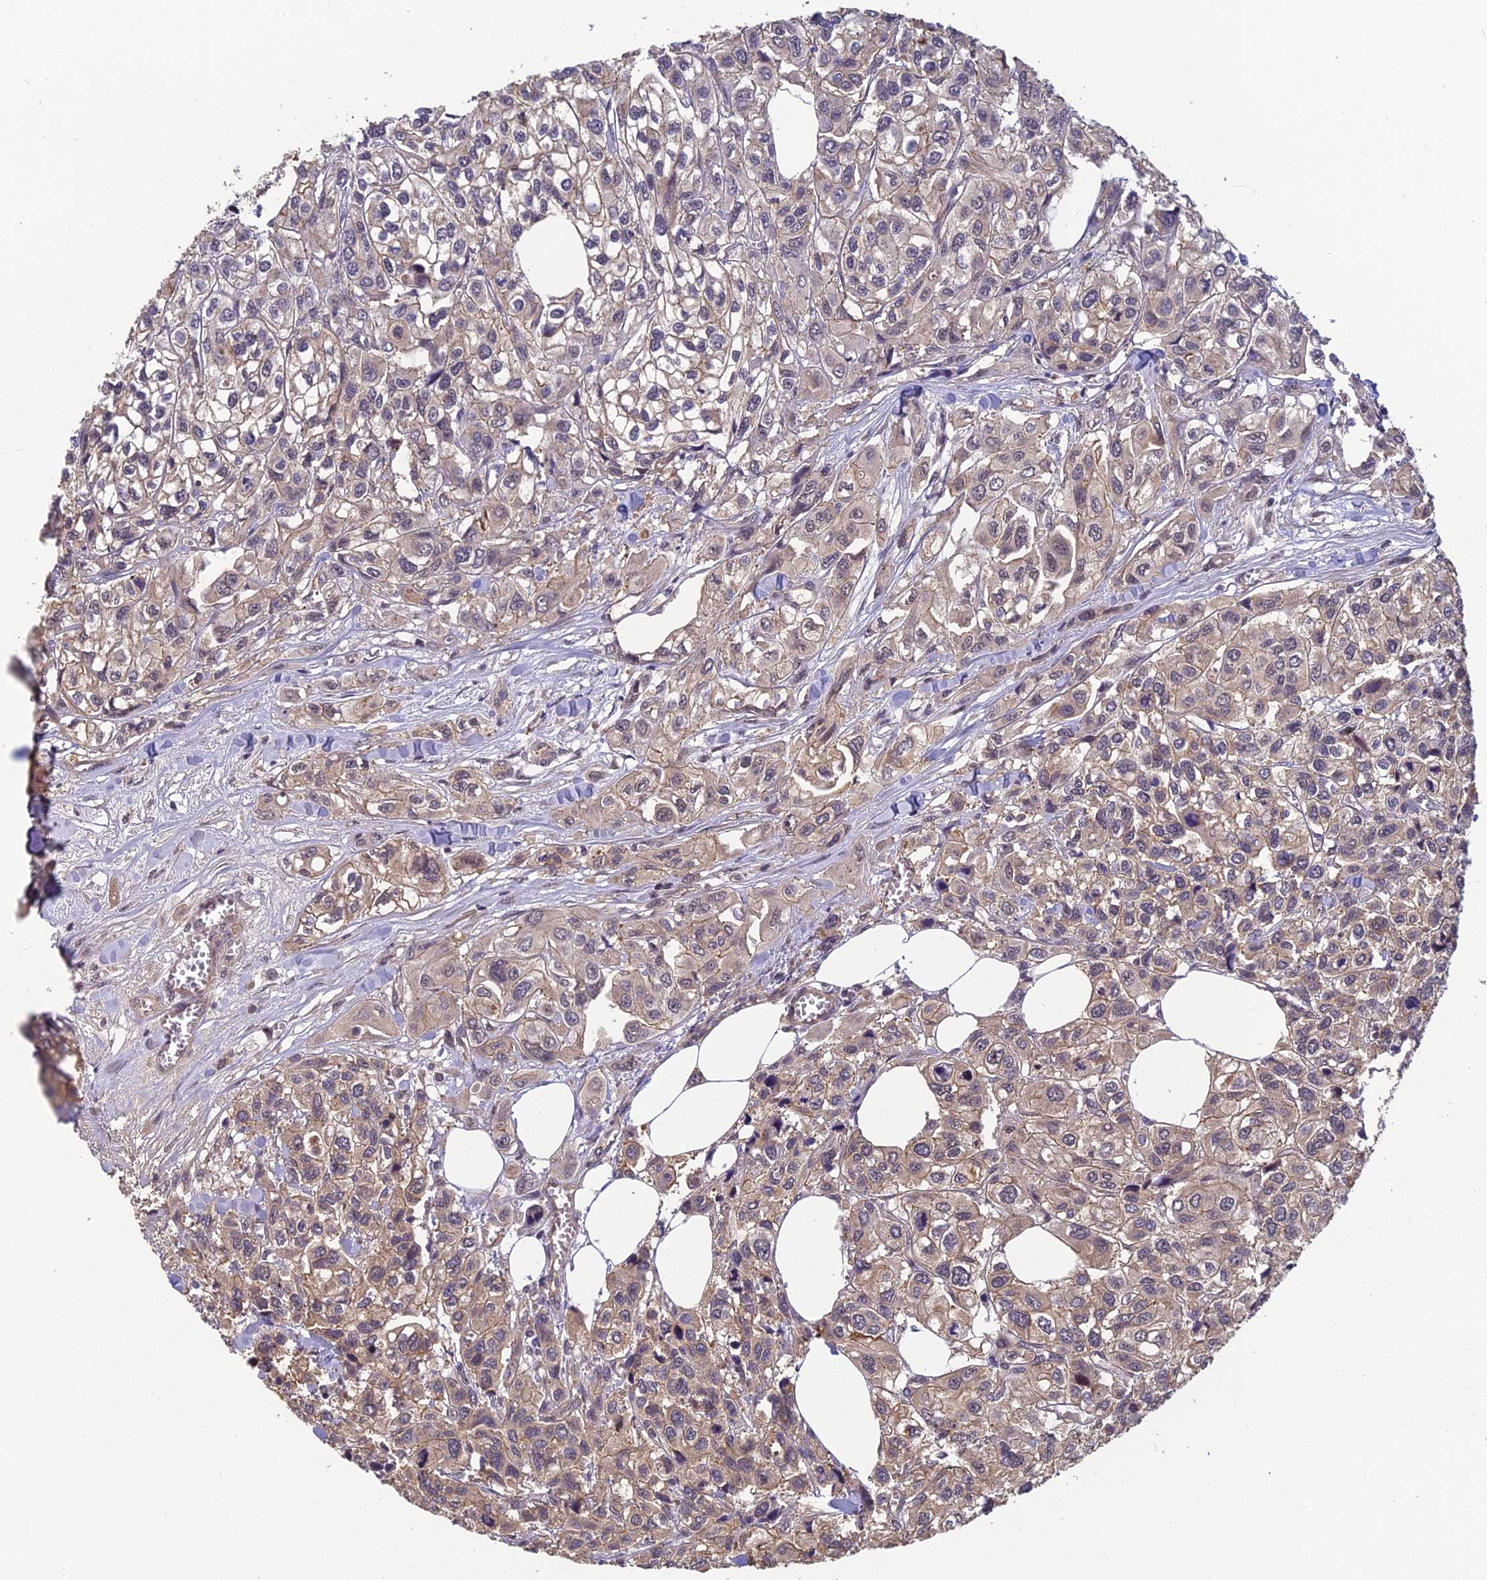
{"staining": {"intensity": "weak", "quantity": "<25%", "location": "cytoplasmic/membranous"}, "tissue": "urothelial cancer", "cell_type": "Tumor cells", "image_type": "cancer", "snomed": [{"axis": "morphology", "description": "Urothelial carcinoma, High grade"}, {"axis": "topography", "description": "Urinary bladder"}], "caption": "The micrograph displays no significant staining in tumor cells of high-grade urothelial carcinoma.", "gene": "PIKFYVE", "patient": {"sex": "male", "age": 67}}